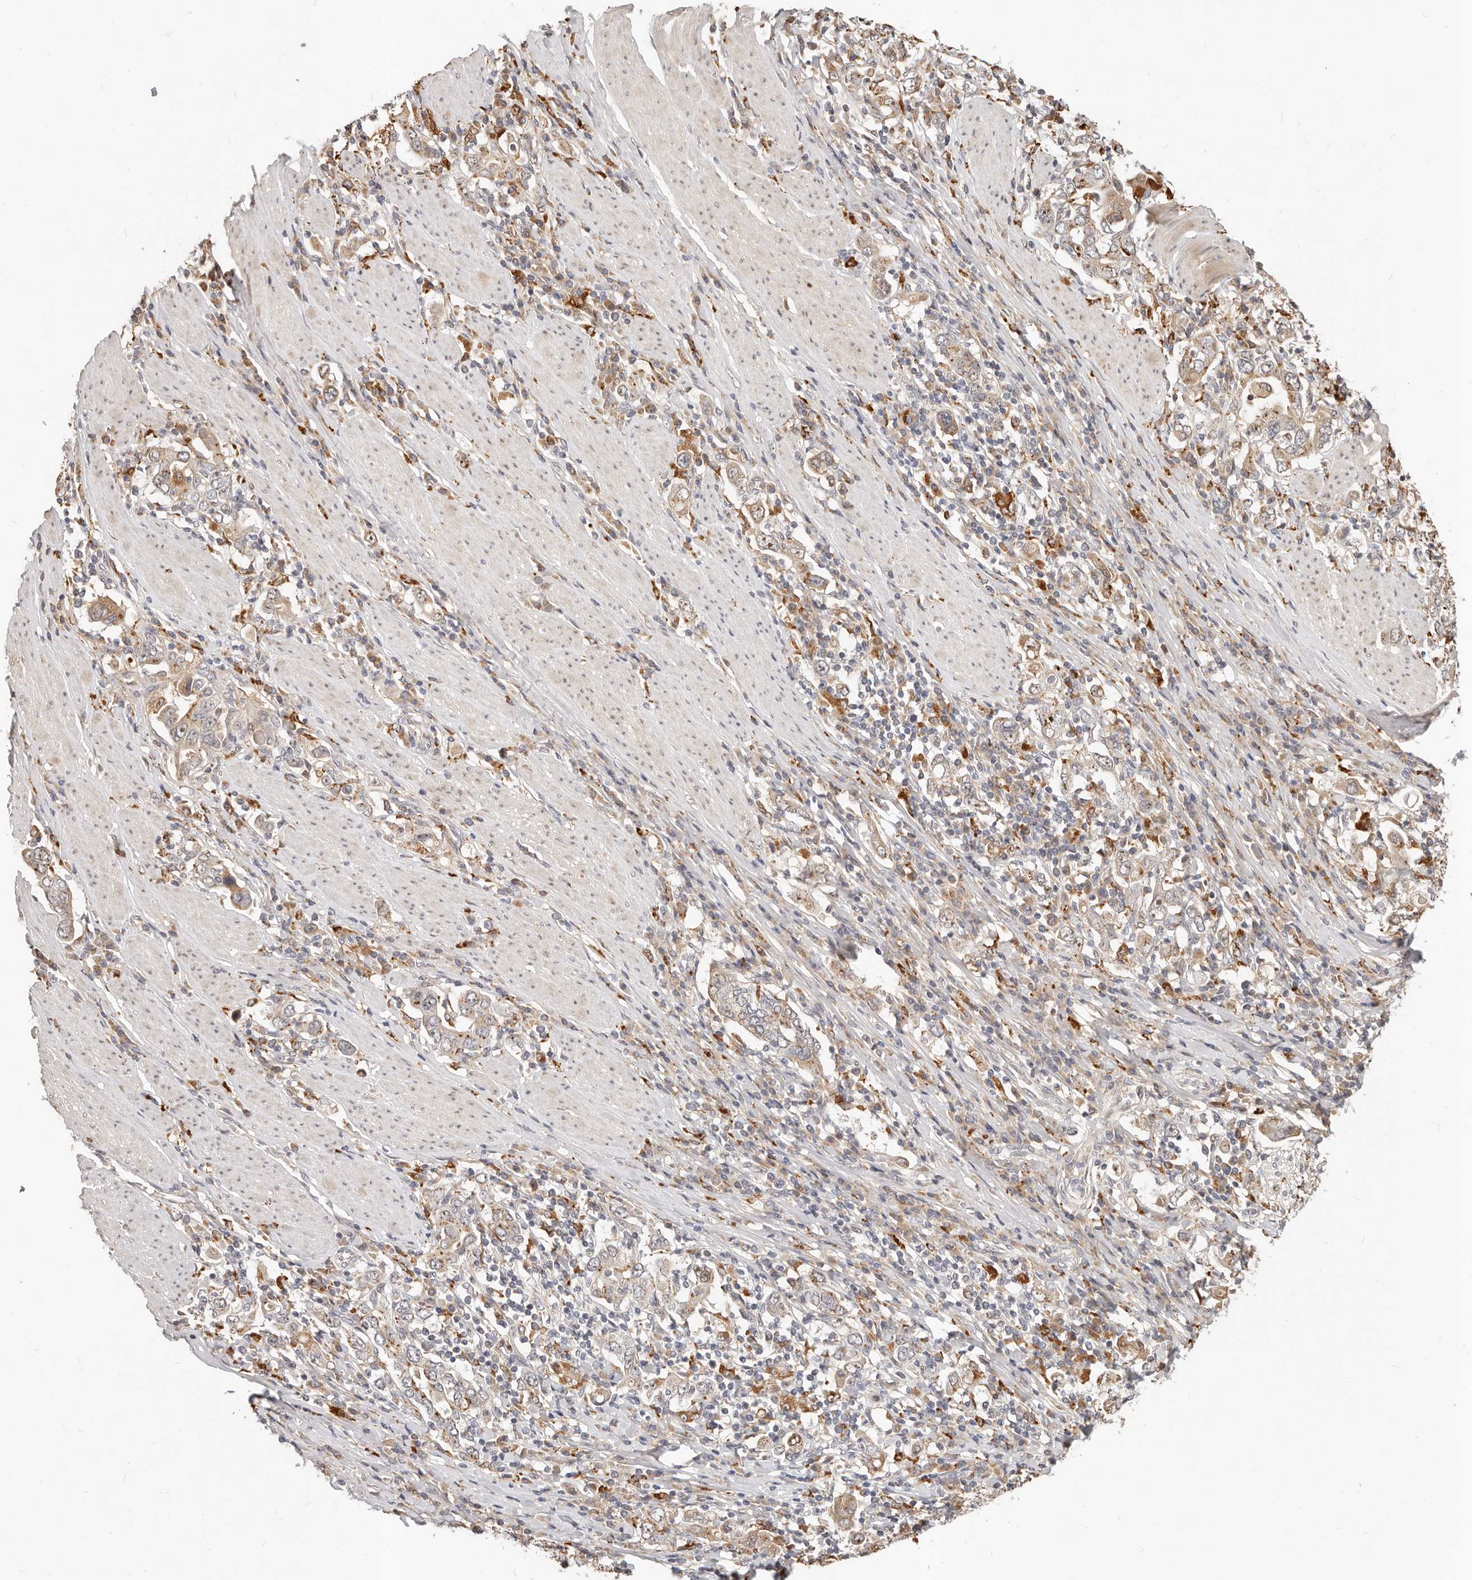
{"staining": {"intensity": "moderate", "quantity": "25%-75%", "location": "cytoplasmic/membranous,nuclear"}, "tissue": "stomach cancer", "cell_type": "Tumor cells", "image_type": "cancer", "snomed": [{"axis": "morphology", "description": "Adenocarcinoma, NOS"}, {"axis": "topography", "description": "Stomach, upper"}], "caption": "Stomach cancer stained with a protein marker shows moderate staining in tumor cells.", "gene": "ZRANB1", "patient": {"sex": "male", "age": 62}}